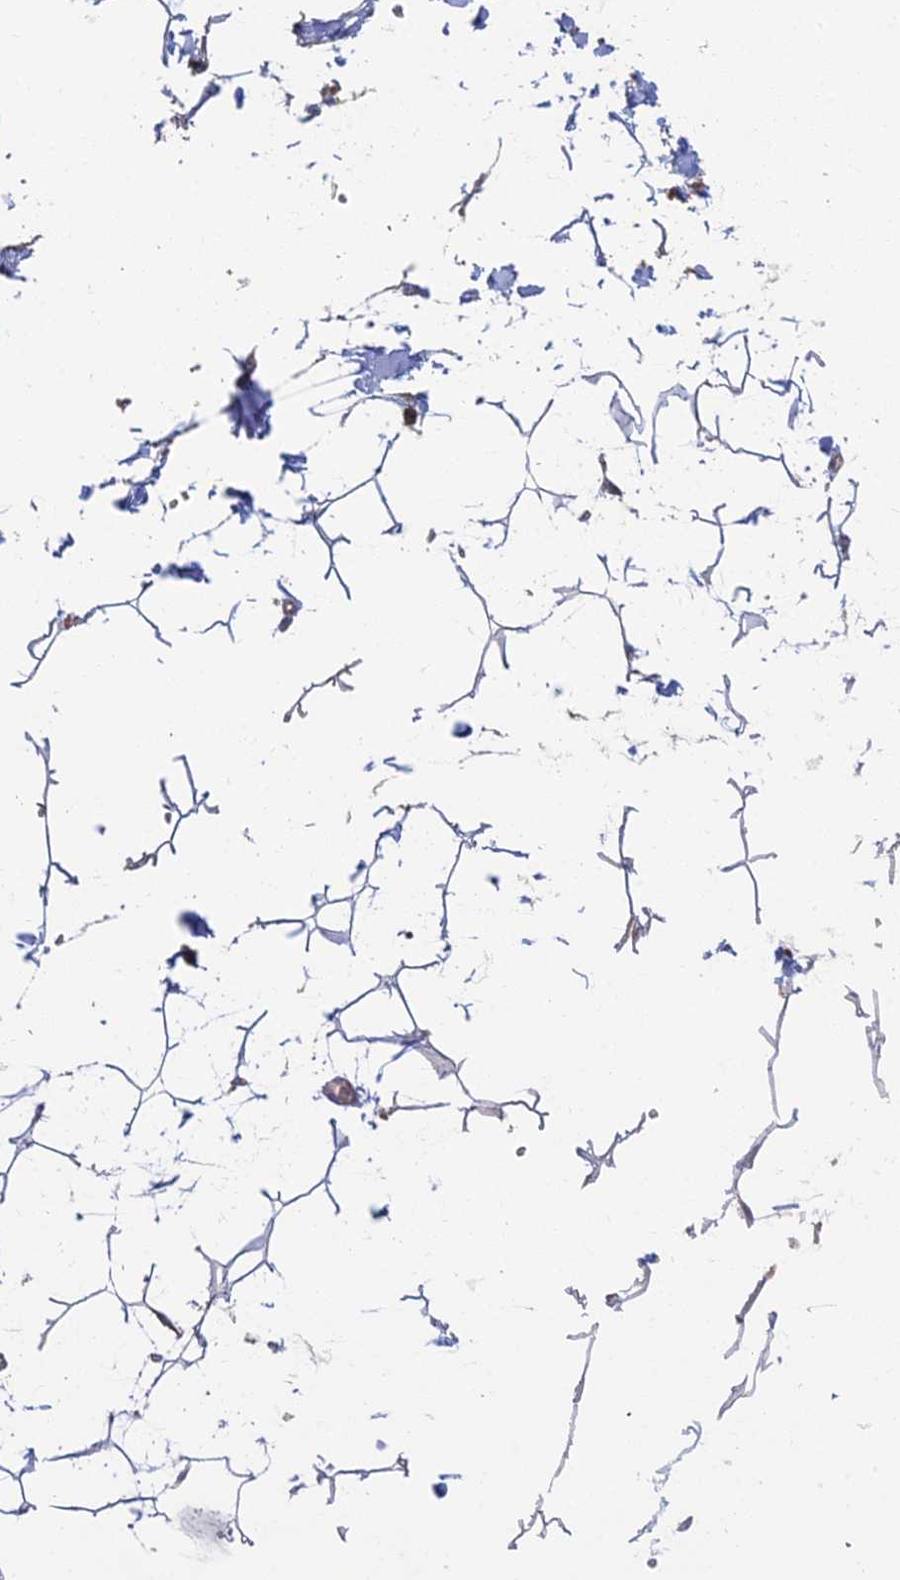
{"staining": {"intensity": "negative", "quantity": "none", "location": "none"}, "tissue": "adipose tissue", "cell_type": "Adipocytes", "image_type": "normal", "snomed": [{"axis": "morphology", "description": "Normal tissue, NOS"}, {"axis": "topography", "description": "Gallbladder"}, {"axis": "topography", "description": "Peripheral nerve tissue"}], "caption": "Human adipose tissue stained for a protein using IHC shows no positivity in adipocytes.", "gene": "IFTAP", "patient": {"sex": "male", "age": 38}}